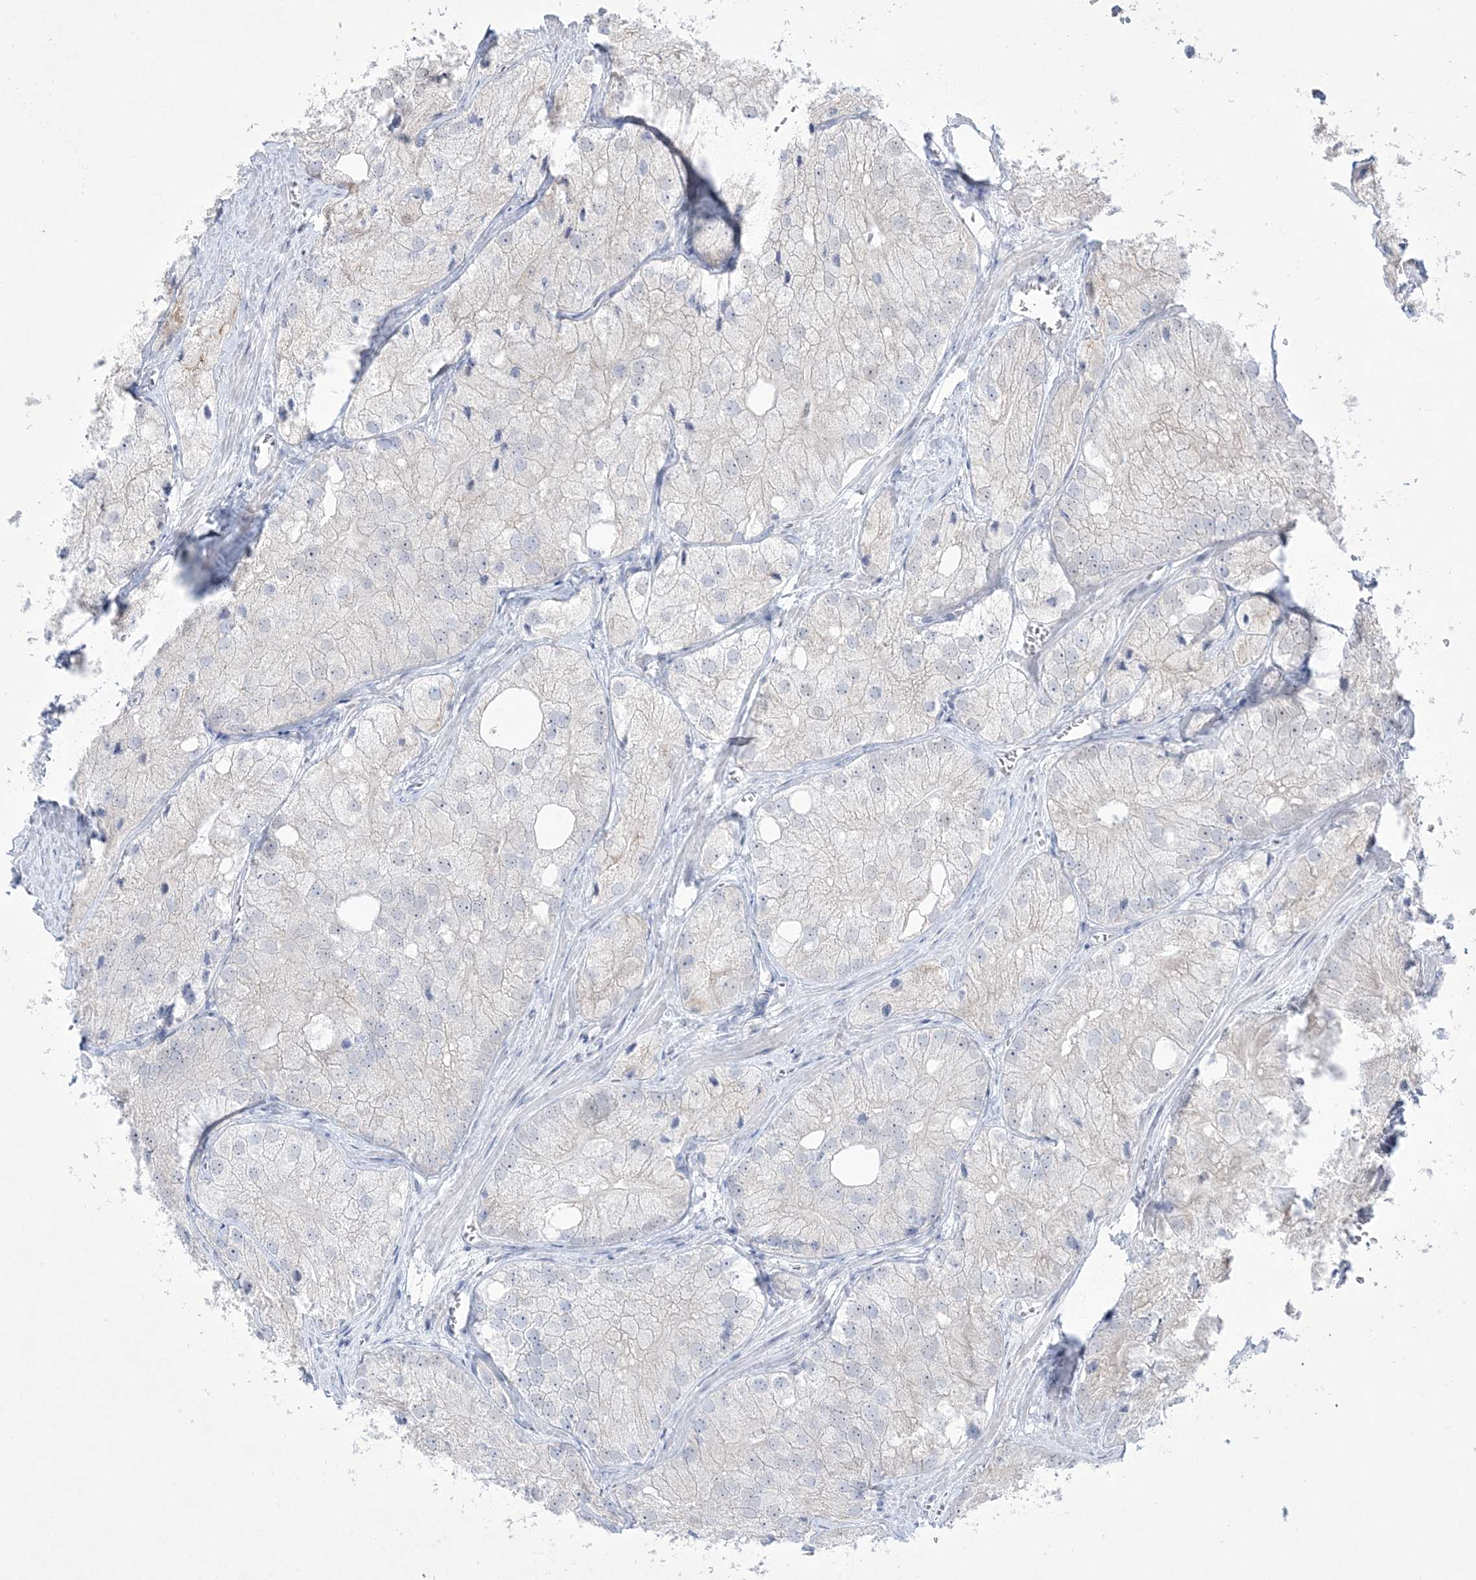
{"staining": {"intensity": "negative", "quantity": "none", "location": "none"}, "tissue": "prostate cancer", "cell_type": "Tumor cells", "image_type": "cancer", "snomed": [{"axis": "morphology", "description": "Adenocarcinoma, Low grade"}, {"axis": "topography", "description": "Prostate"}], "caption": "Prostate cancer (low-grade adenocarcinoma) was stained to show a protein in brown. There is no significant positivity in tumor cells.", "gene": "WDR27", "patient": {"sex": "male", "age": 69}}